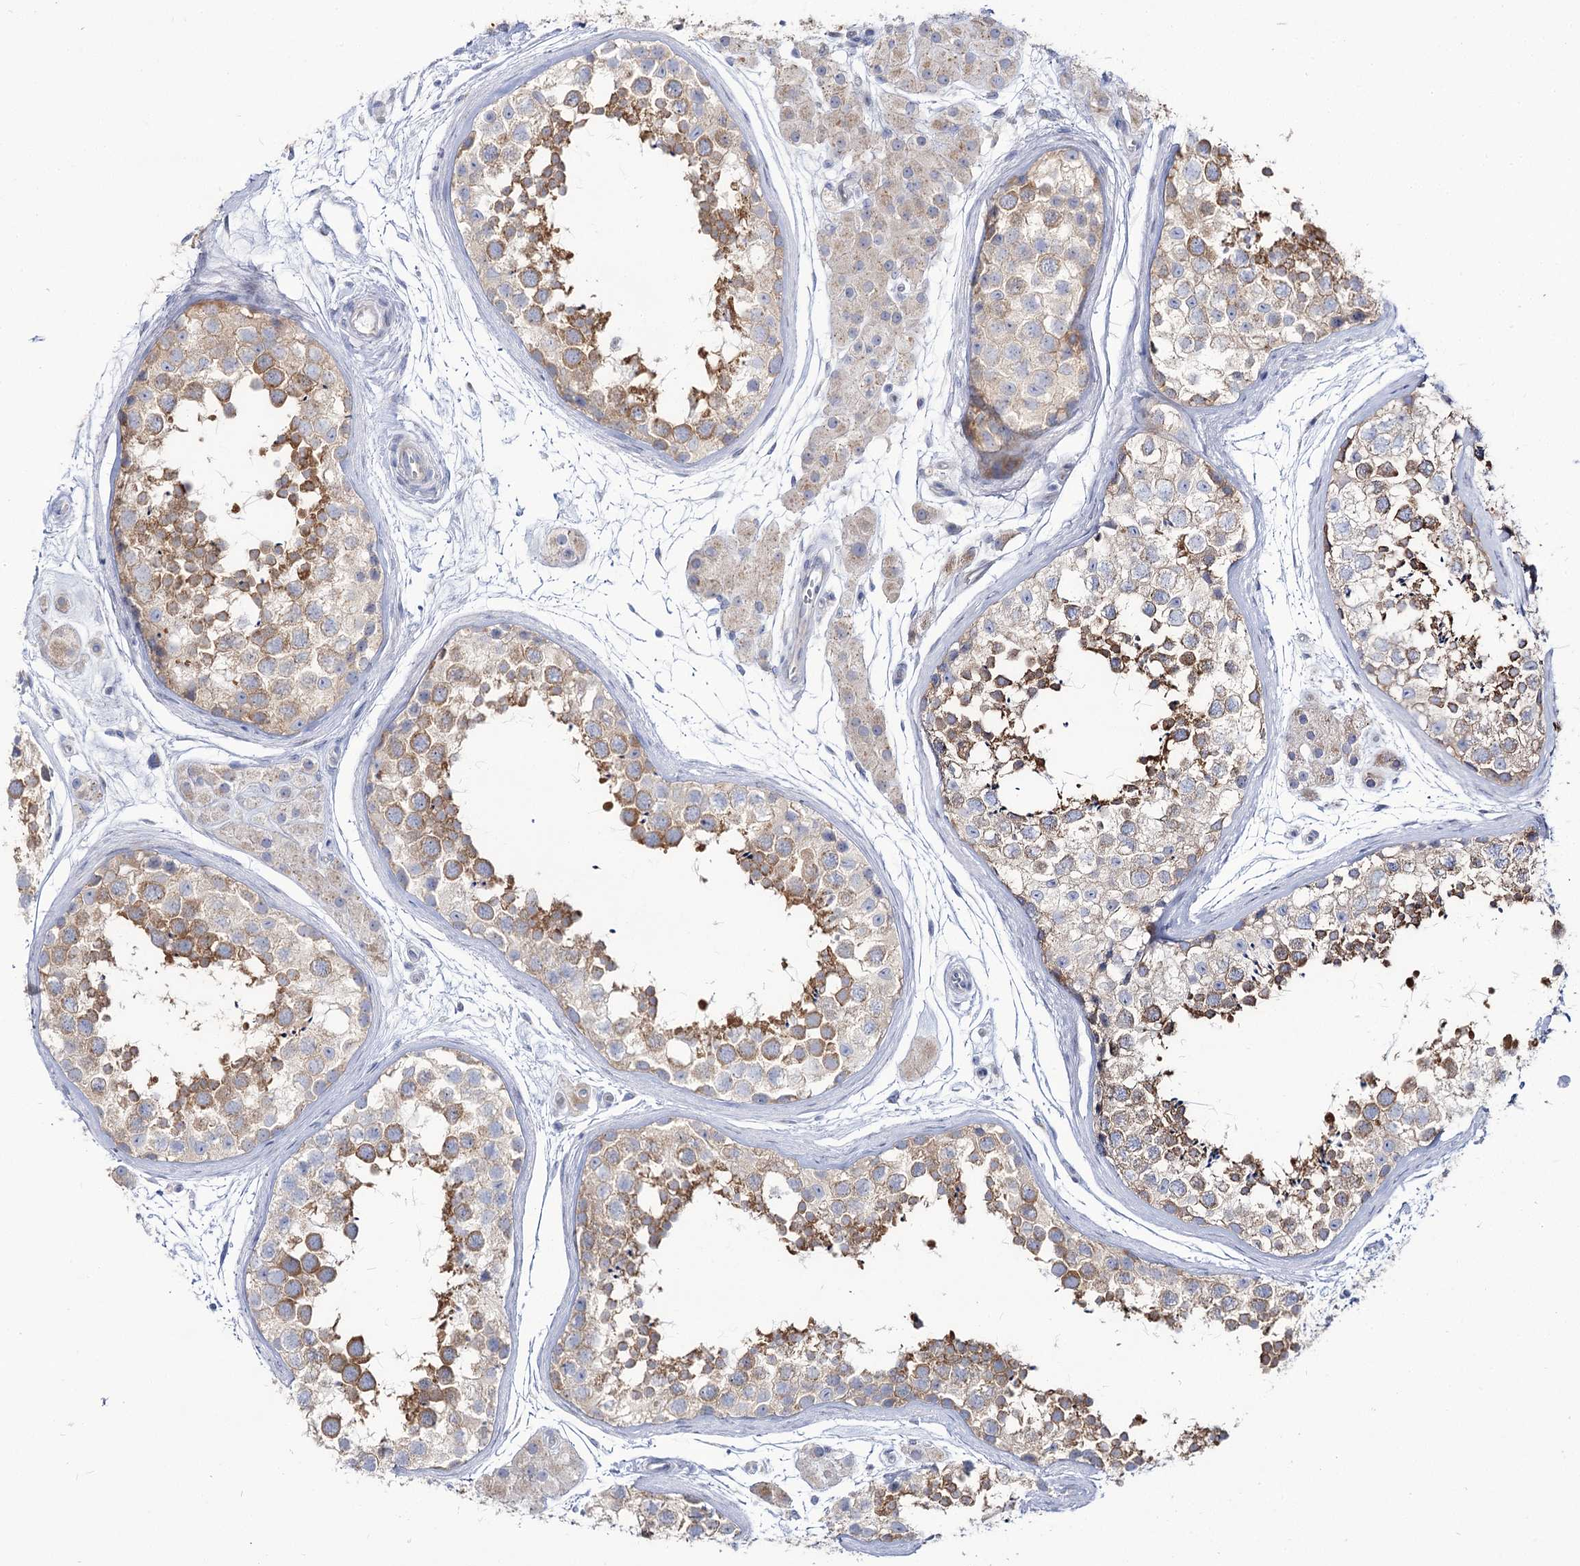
{"staining": {"intensity": "moderate", "quantity": ">75%", "location": "cytoplasmic/membranous"}, "tissue": "testis", "cell_type": "Cells in seminiferous ducts", "image_type": "normal", "snomed": [{"axis": "morphology", "description": "Normal tissue, NOS"}, {"axis": "topography", "description": "Testis"}], "caption": "The photomicrograph shows immunohistochemical staining of unremarkable testis. There is moderate cytoplasmic/membranous positivity is identified in approximately >75% of cells in seminiferous ducts.", "gene": "SUOX", "patient": {"sex": "male", "age": 56}}